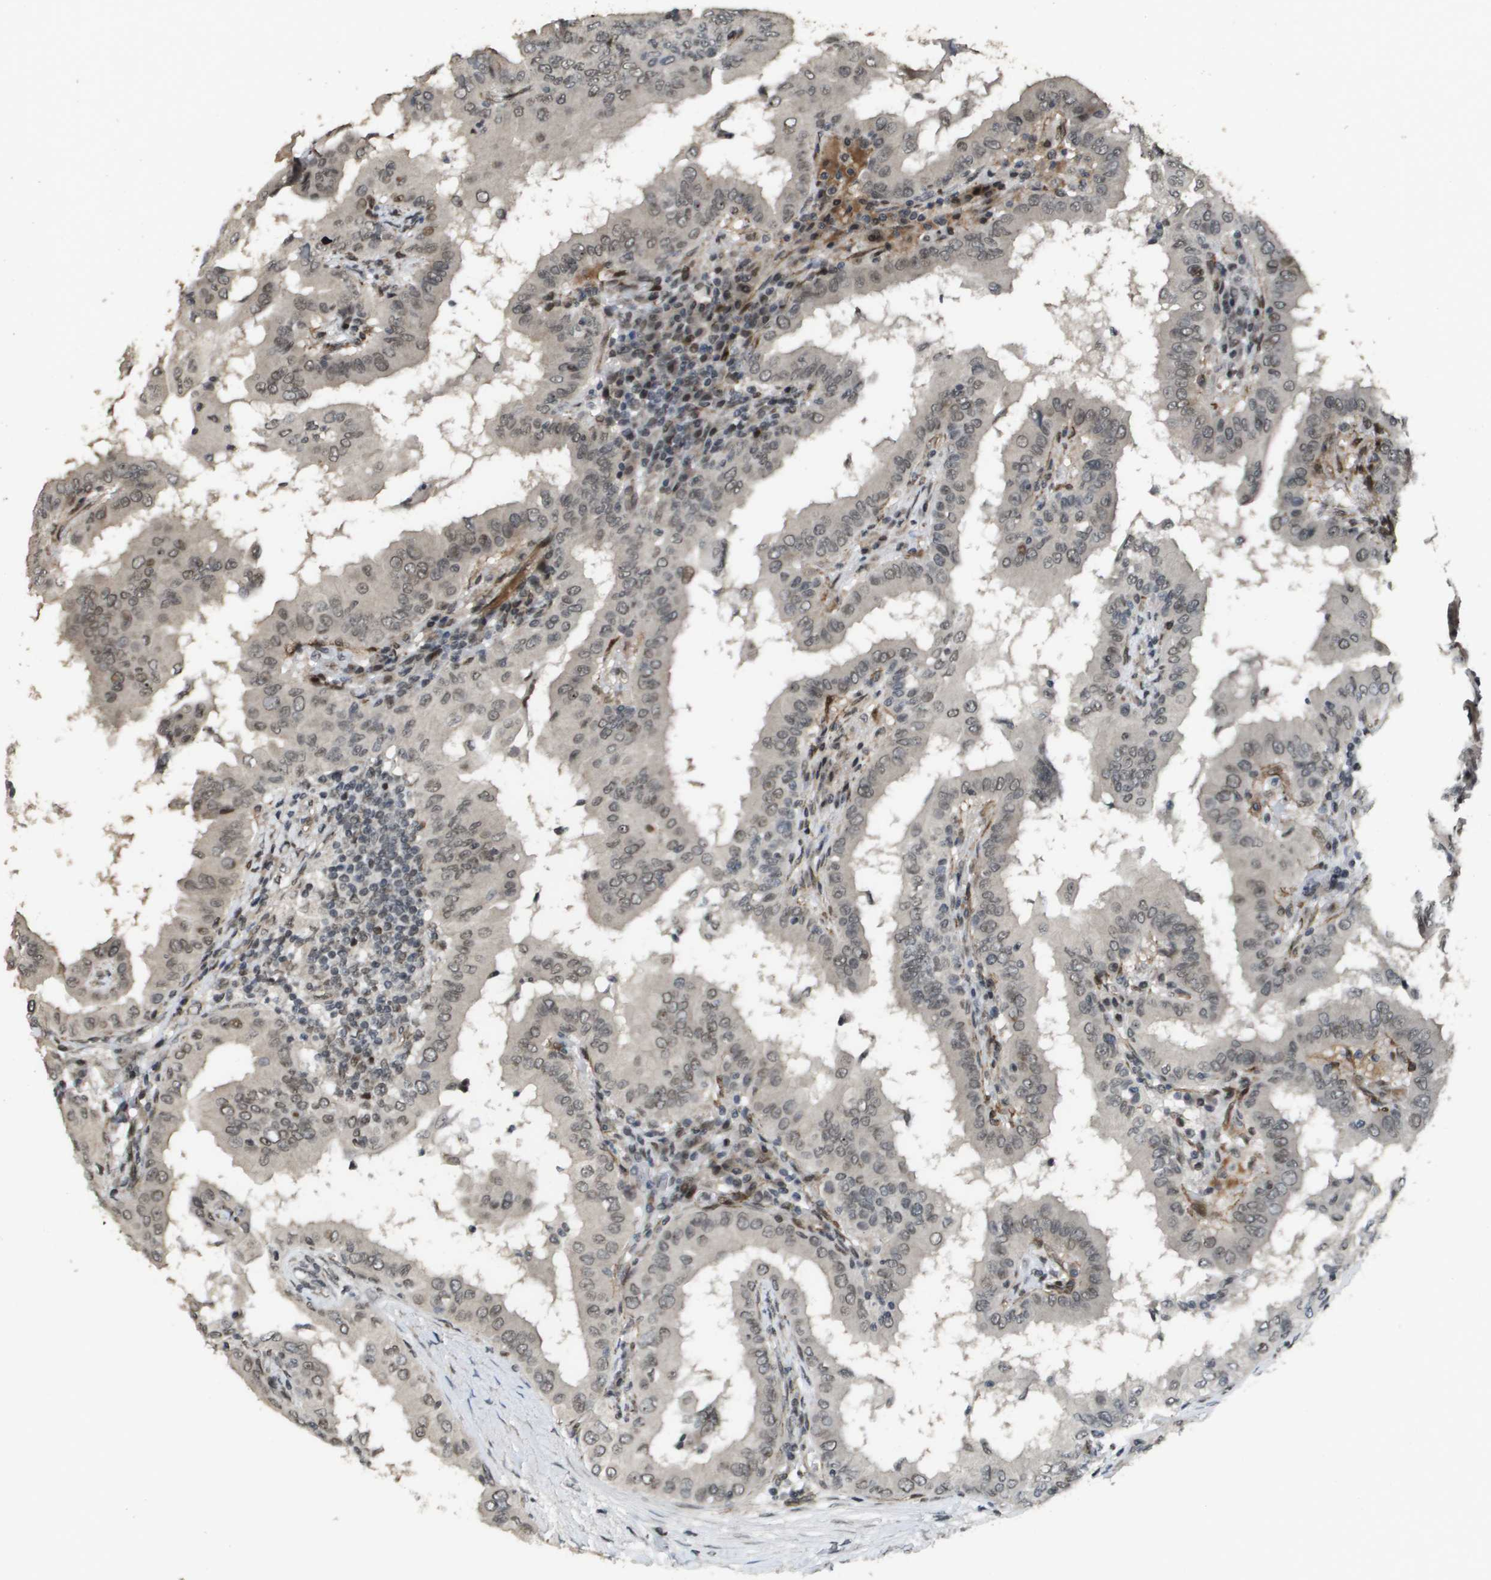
{"staining": {"intensity": "weak", "quantity": "25%-75%", "location": "nuclear"}, "tissue": "thyroid cancer", "cell_type": "Tumor cells", "image_type": "cancer", "snomed": [{"axis": "morphology", "description": "Papillary adenocarcinoma, NOS"}, {"axis": "topography", "description": "Thyroid gland"}], "caption": "A high-resolution micrograph shows immunohistochemistry (IHC) staining of thyroid papillary adenocarcinoma, which shows weak nuclear staining in approximately 25%-75% of tumor cells. (IHC, brightfield microscopy, high magnification).", "gene": "KAT5", "patient": {"sex": "male", "age": 33}}